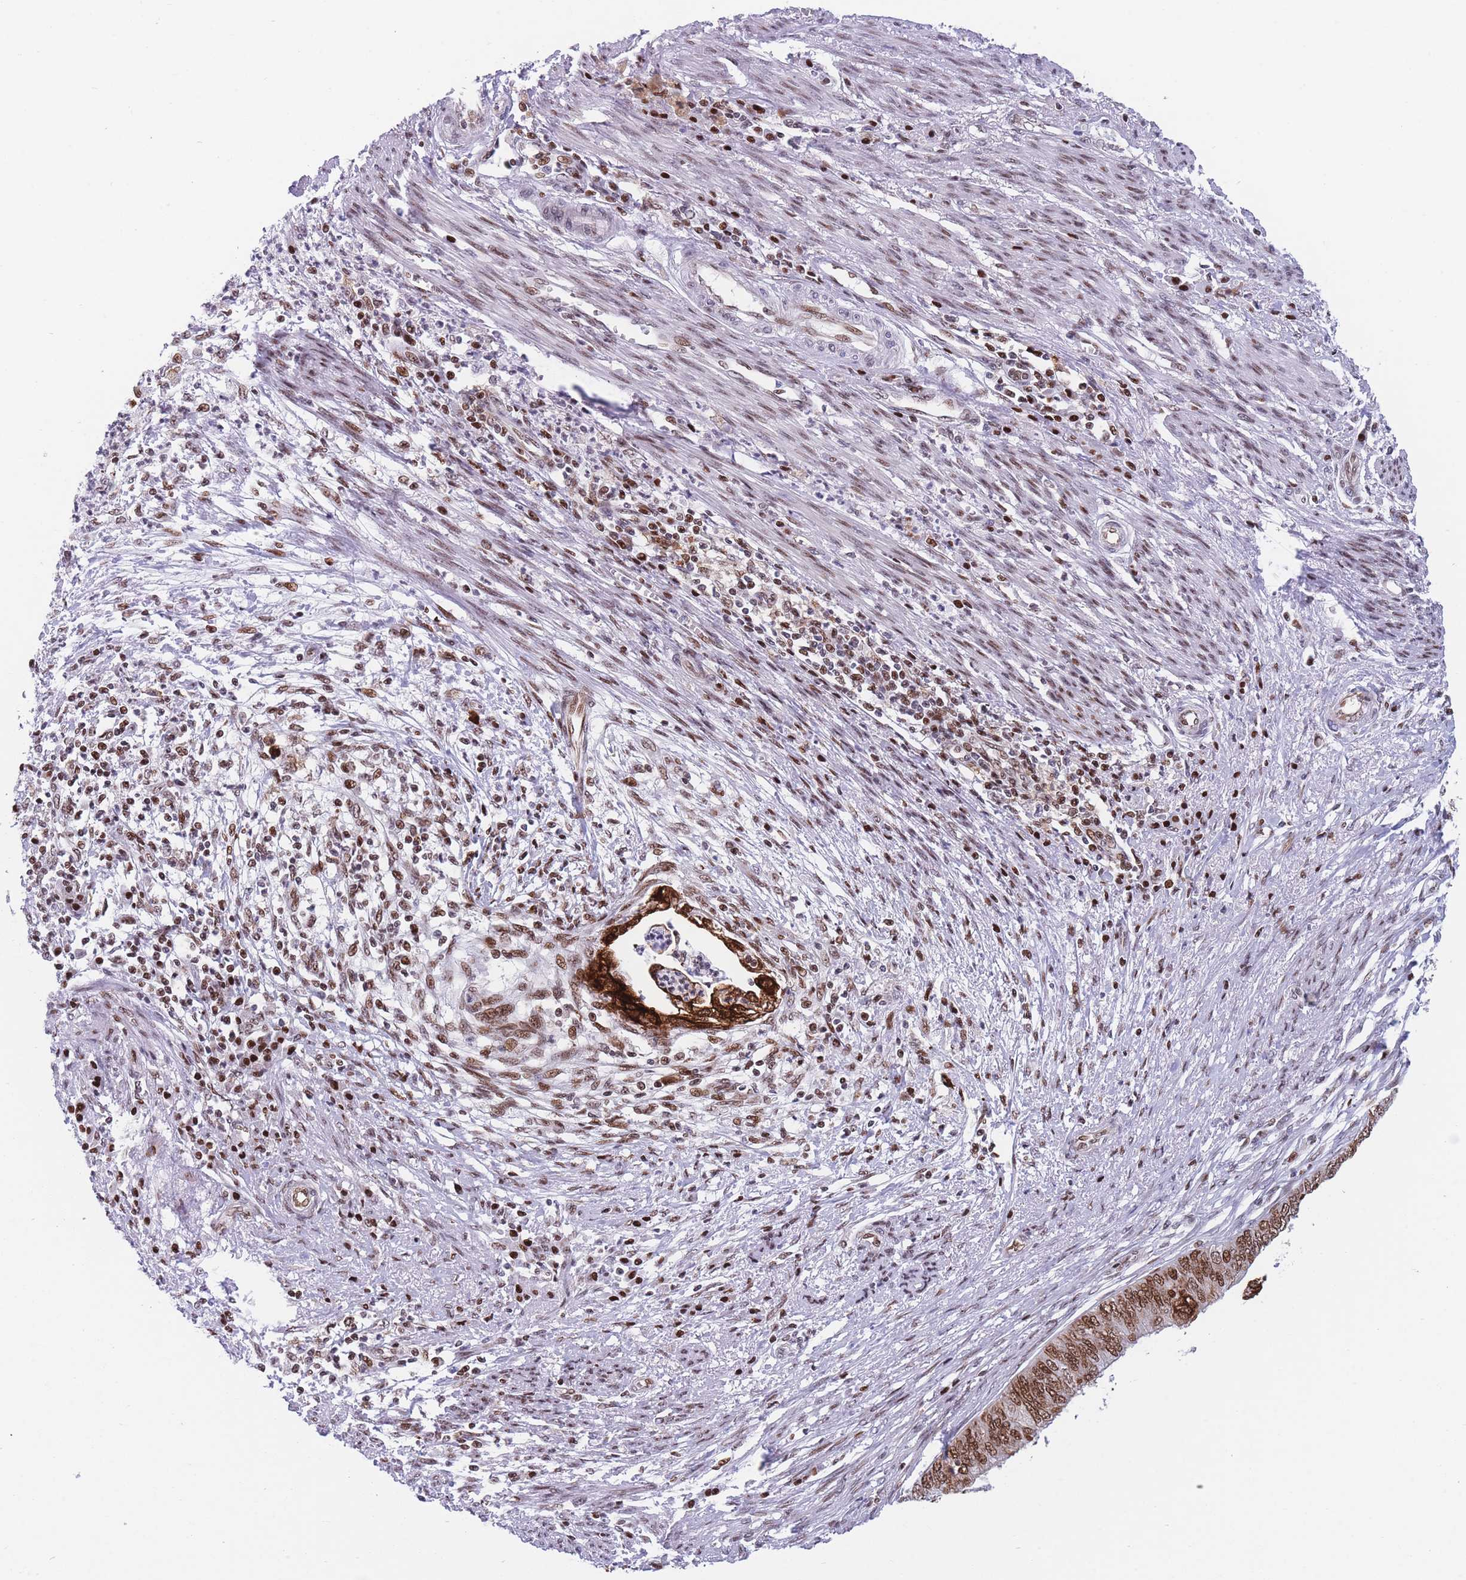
{"staining": {"intensity": "strong", "quantity": ">75%", "location": "cytoplasmic/membranous,nuclear"}, "tissue": "endometrial cancer", "cell_type": "Tumor cells", "image_type": "cancer", "snomed": [{"axis": "morphology", "description": "Adenocarcinoma, NOS"}, {"axis": "topography", "description": "Endometrium"}], "caption": "There is high levels of strong cytoplasmic/membranous and nuclear expression in tumor cells of endometrial cancer (adenocarcinoma), as demonstrated by immunohistochemical staining (brown color).", "gene": "DNAJC3", "patient": {"sex": "female", "age": 68}}